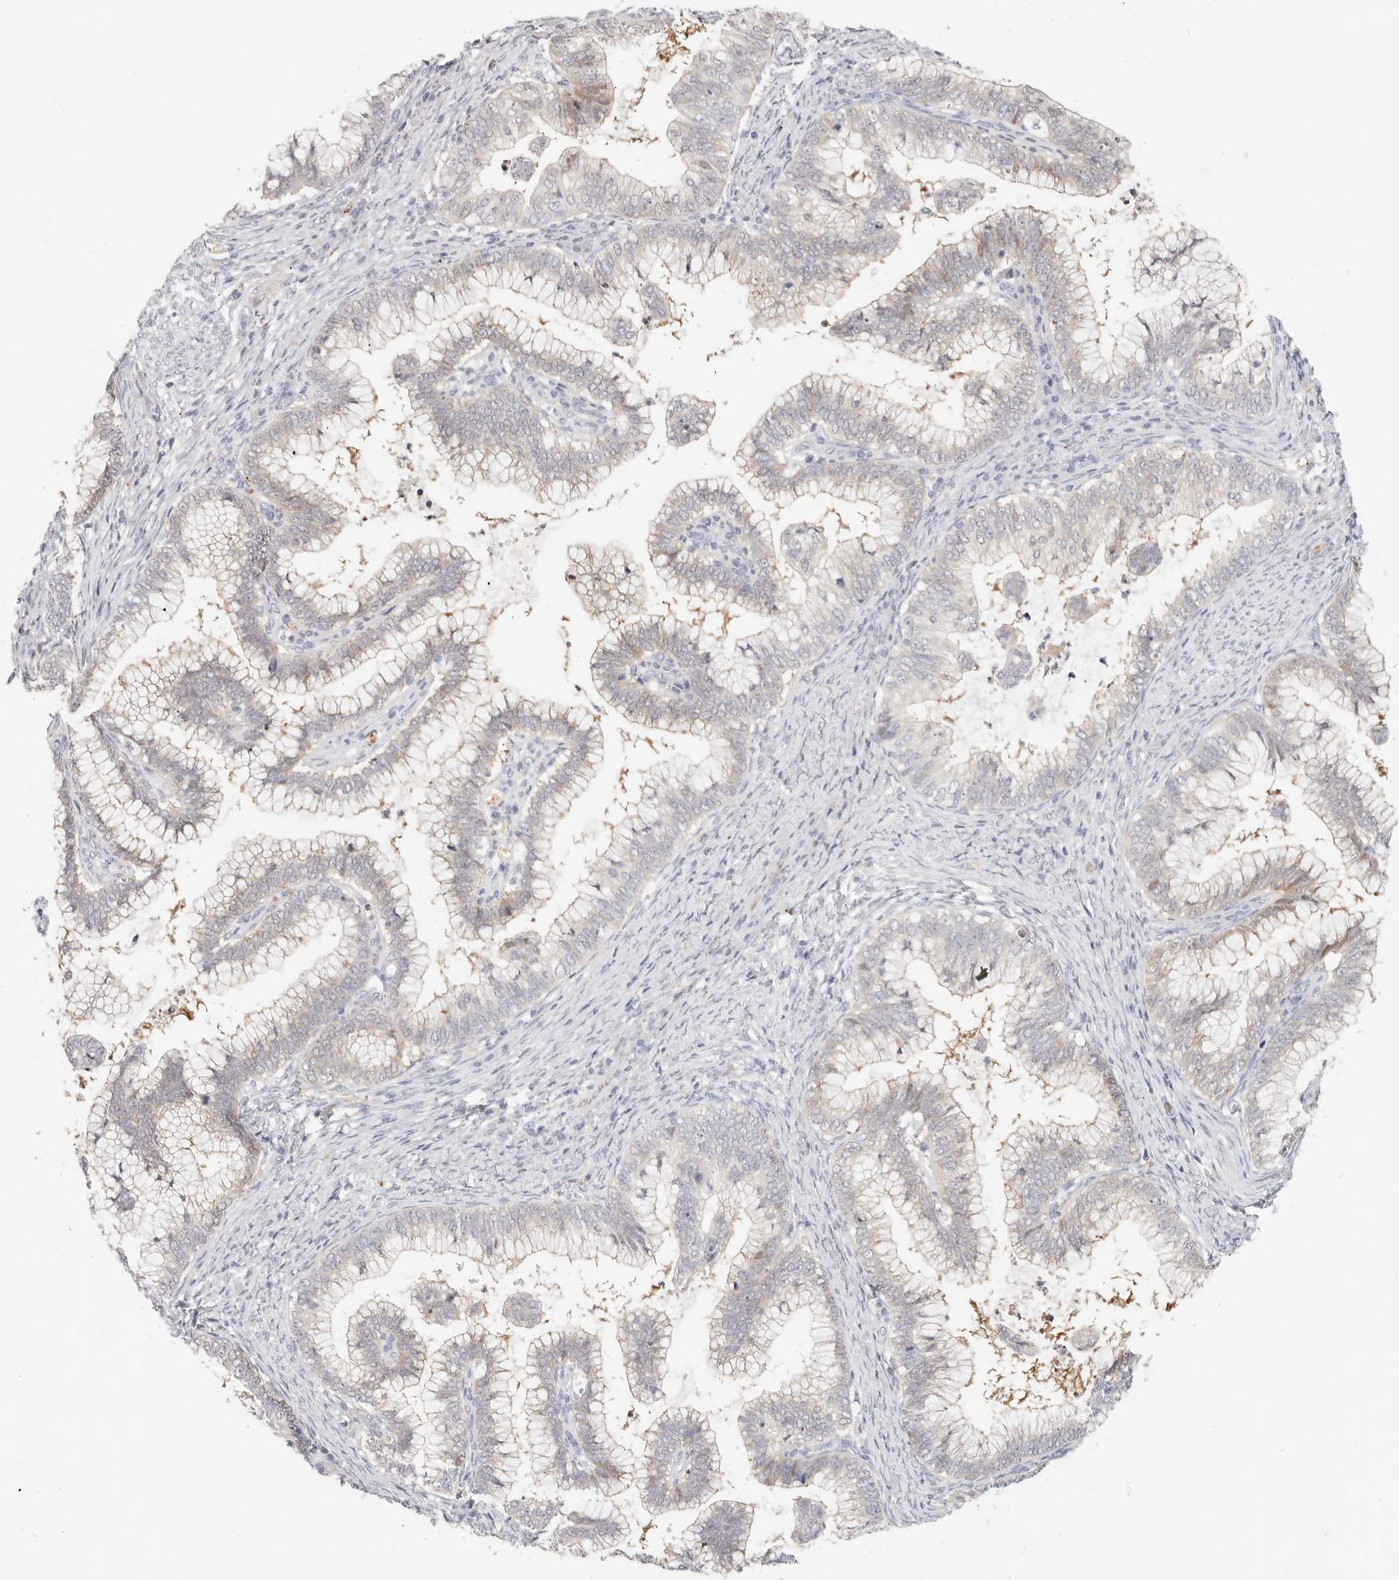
{"staining": {"intensity": "negative", "quantity": "none", "location": "none"}, "tissue": "cervical cancer", "cell_type": "Tumor cells", "image_type": "cancer", "snomed": [{"axis": "morphology", "description": "Adenocarcinoma, NOS"}, {"axis": "topography", "description": "Cervix"}], "caption": "An IHC micrograph of cervical cancer is shown. There is no staining in tumor cells of cervical cancer.", "gene": "ZRANB1", "patient": {"sex": "female", "age": 36}}